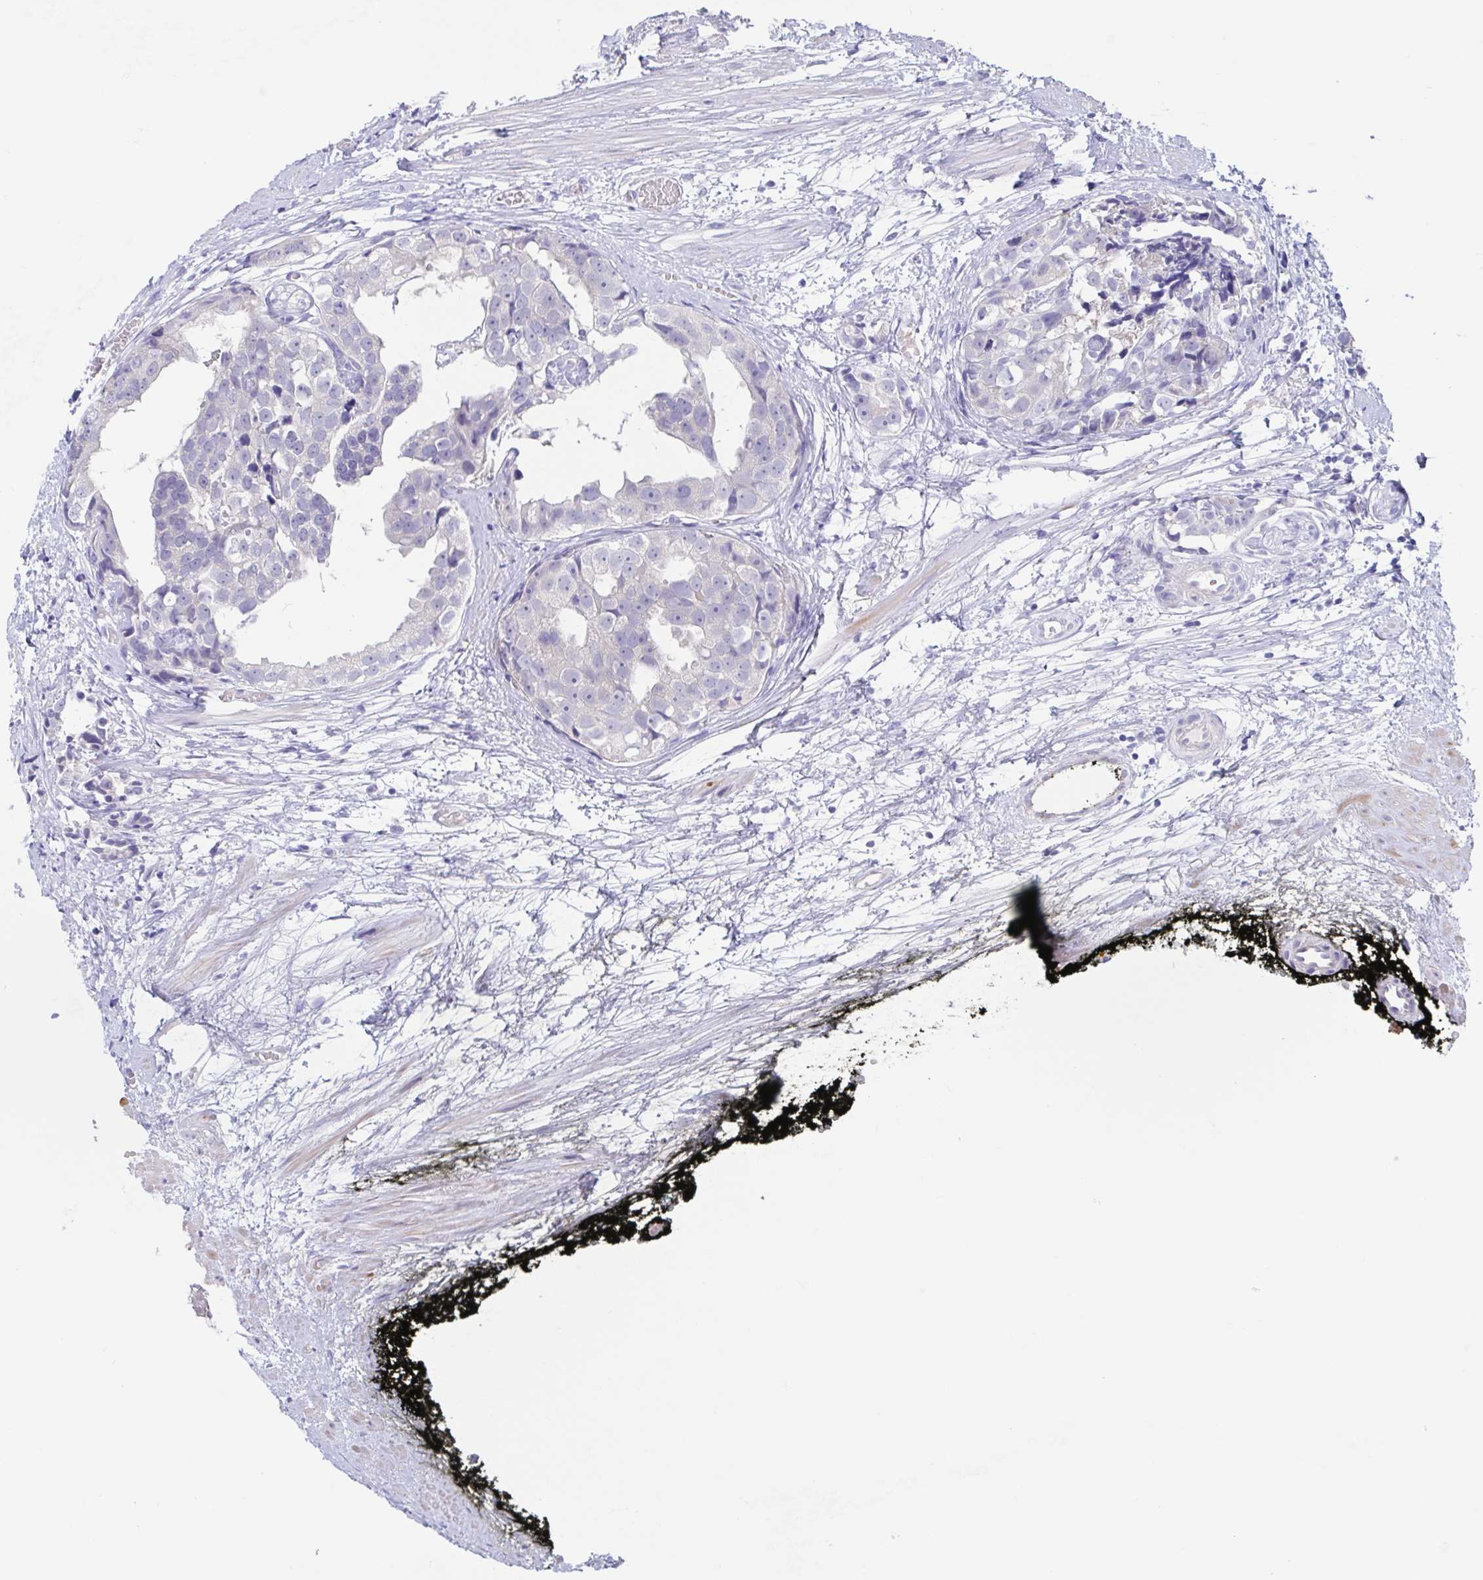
{"staining": {"intensity": "negative", "quantity": "none", "location": "none"}, "tissue": "prostate cancer", "cell_type": "Tumor cells", "image_type": "cancer", "snomed": [{"axis": "morphology", "description": "Adenocarcinoma, High grade"}, {"axis": "topography", "description": "Prostate"}], "caption": "Immunohistochemical staining of human prostate cancer (adenocarcinoma (high-grade)) reveals no significant positivity in tumor cells. (DAB IHC, high magnification).", "gene": "TEX12", "patient": {"sex": "male", "age": 71}}